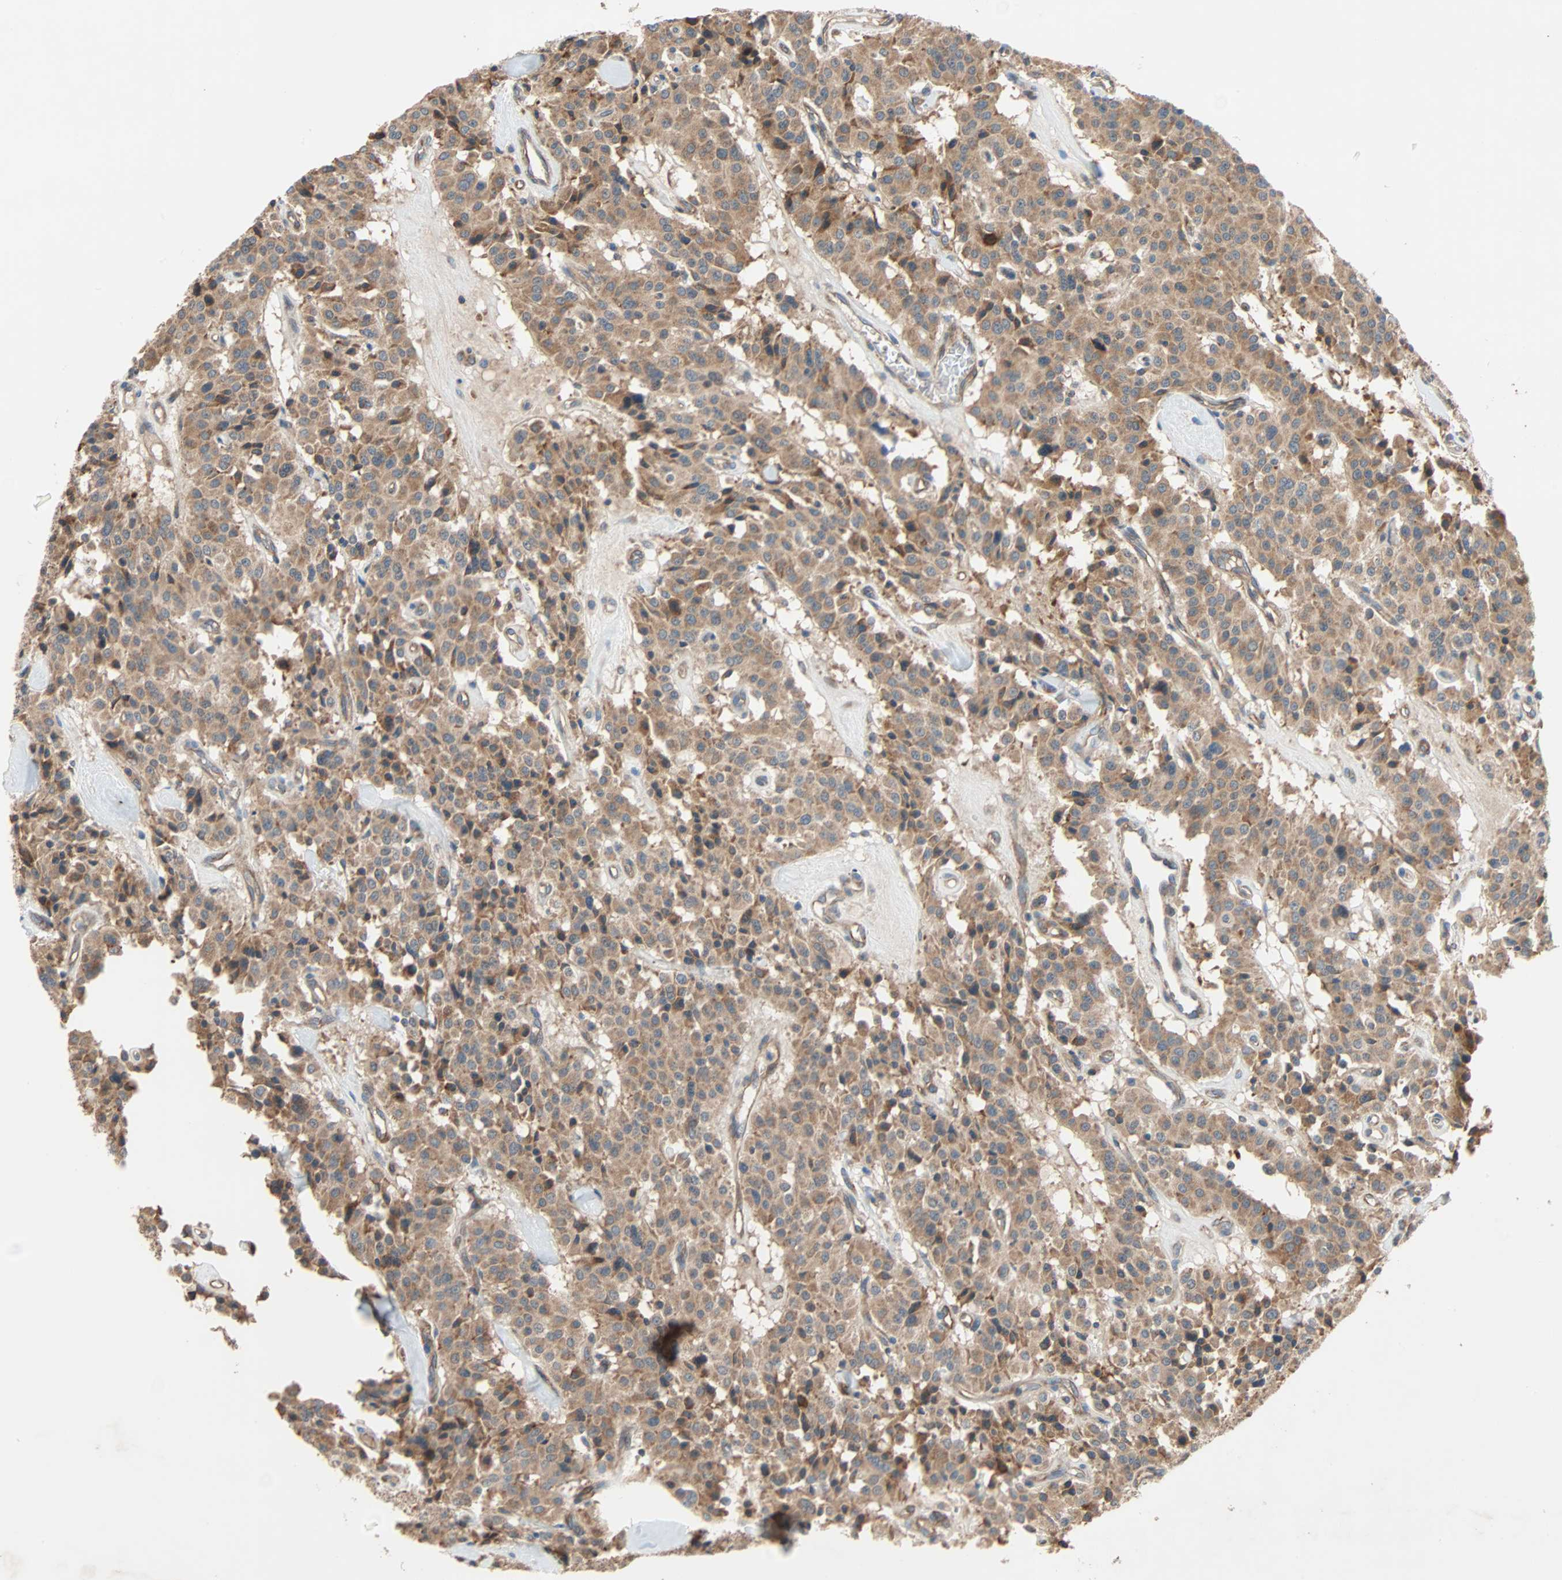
{"staining": {"intensity": "moderate", "quantity": ">75%", "location": "cytoplasmic/membranous"}, "tissue": "carcinoid", "cell_type": "Tumor cells", "image_type": "cancer", "snomed": [{"axis": "morphology", "description": "Carcinoid, malignant, NOS"}, {"axis": "topography", "description": "Lung"}], "caption": "The micrograph demonstrates staining of malignant carcinoid, revealing moderate cytoplasmic/membranous protein staining (brown color) within tumor cells.", "gene": "XYLT1", "patient": {"sex": "male", "age": 30}}